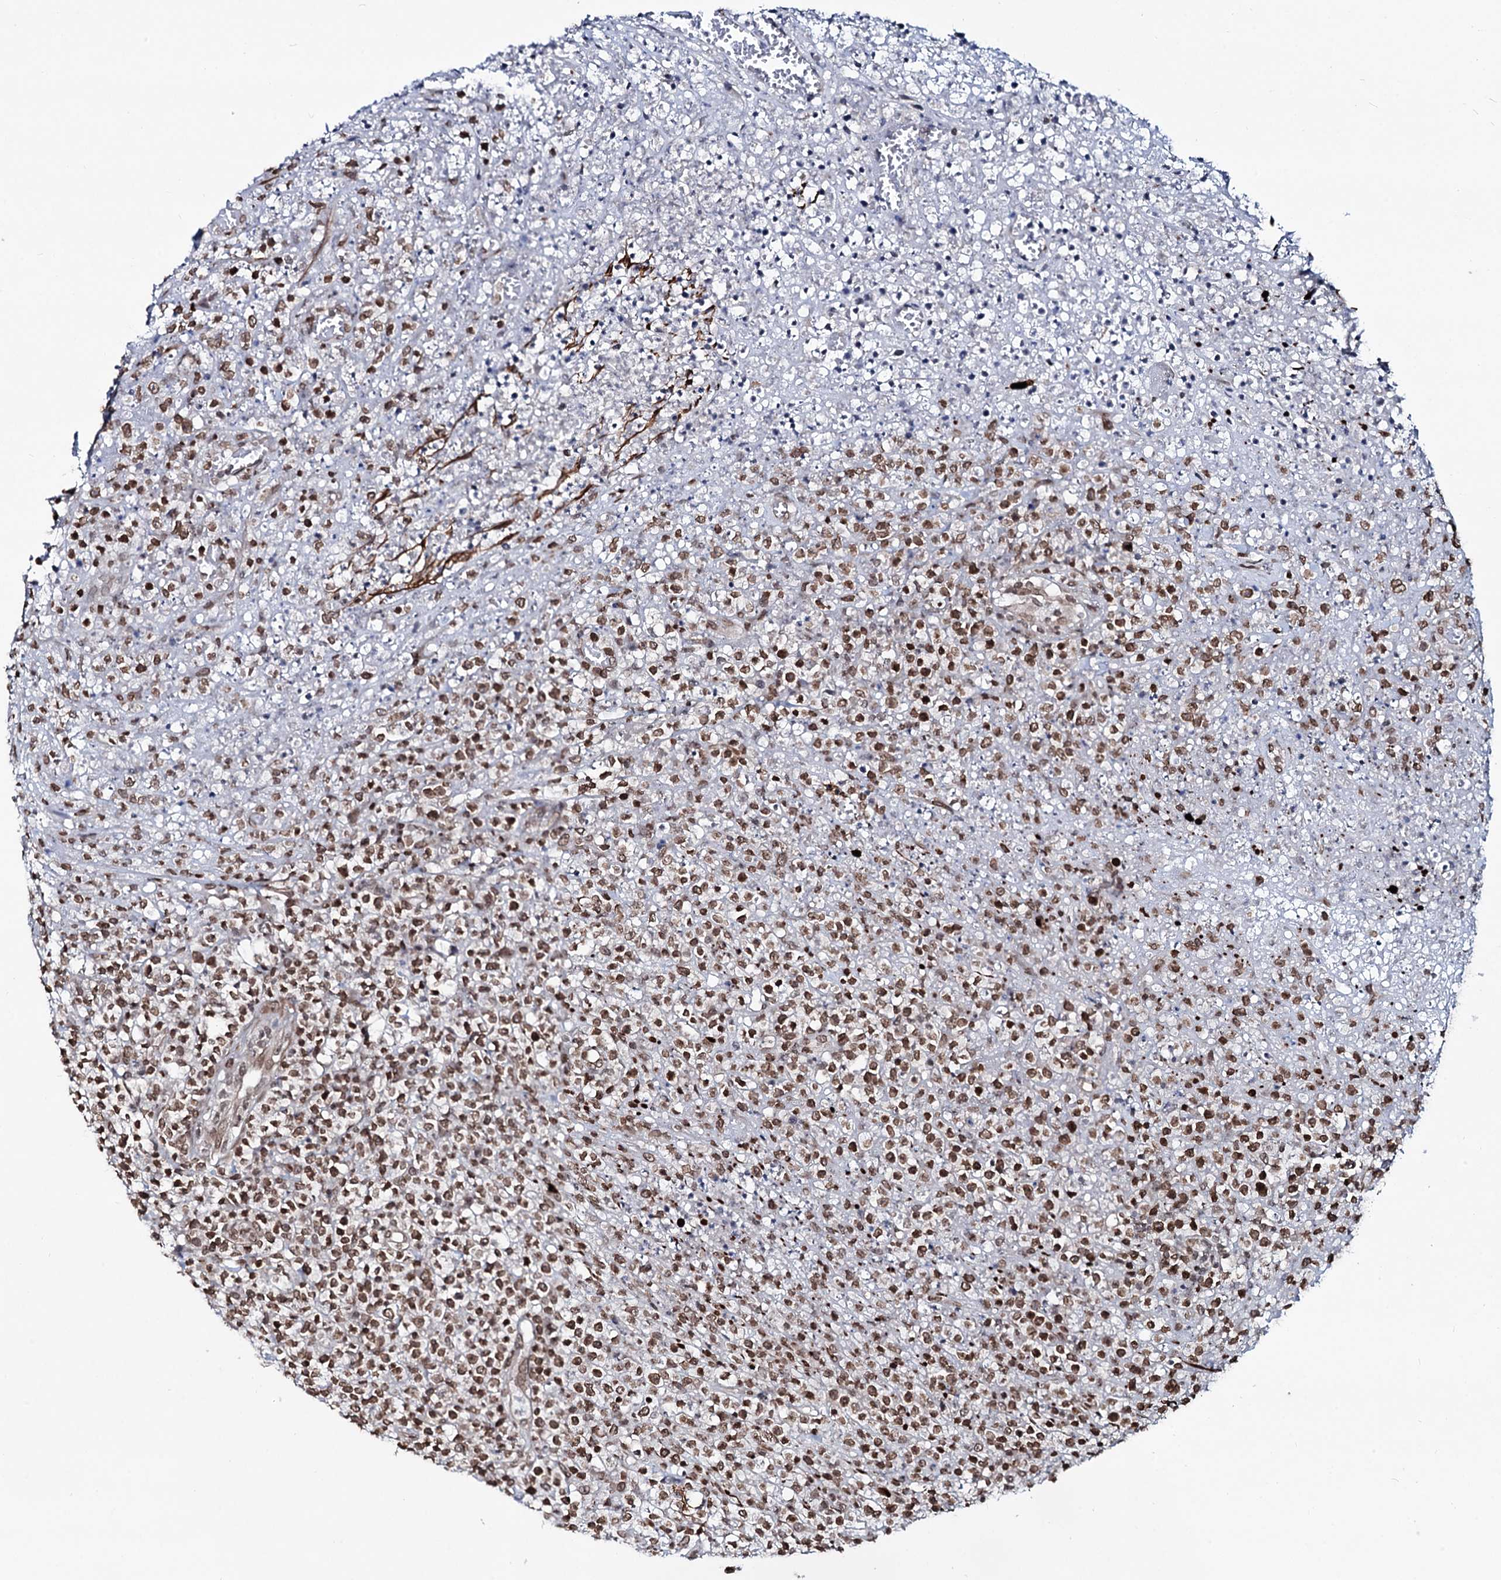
{"staining": {"intensity": "moderate", "quantity": ">75%", "location": "nuclear"}, "tissue": "lymphoma", "cell_type": "Tumor cells", "image_type": "cancer", "snomed": [{"axis": "morphology", "description": "Malignant lymphoma, non-Hodgkin's type, High grade"}, {"axis": "topography", "description": "Colon"}], "caption": "Immunohistochemistry histopathology image of neoplastic tissue: lymphoma stained using IHC reveals medium levels of moderate protein expression localized specifically in the nuclear of tumor cells, appearing as a nuclear brown color.", "gene": "RNF6", "patient": {"sex": "female", "age": 53}}